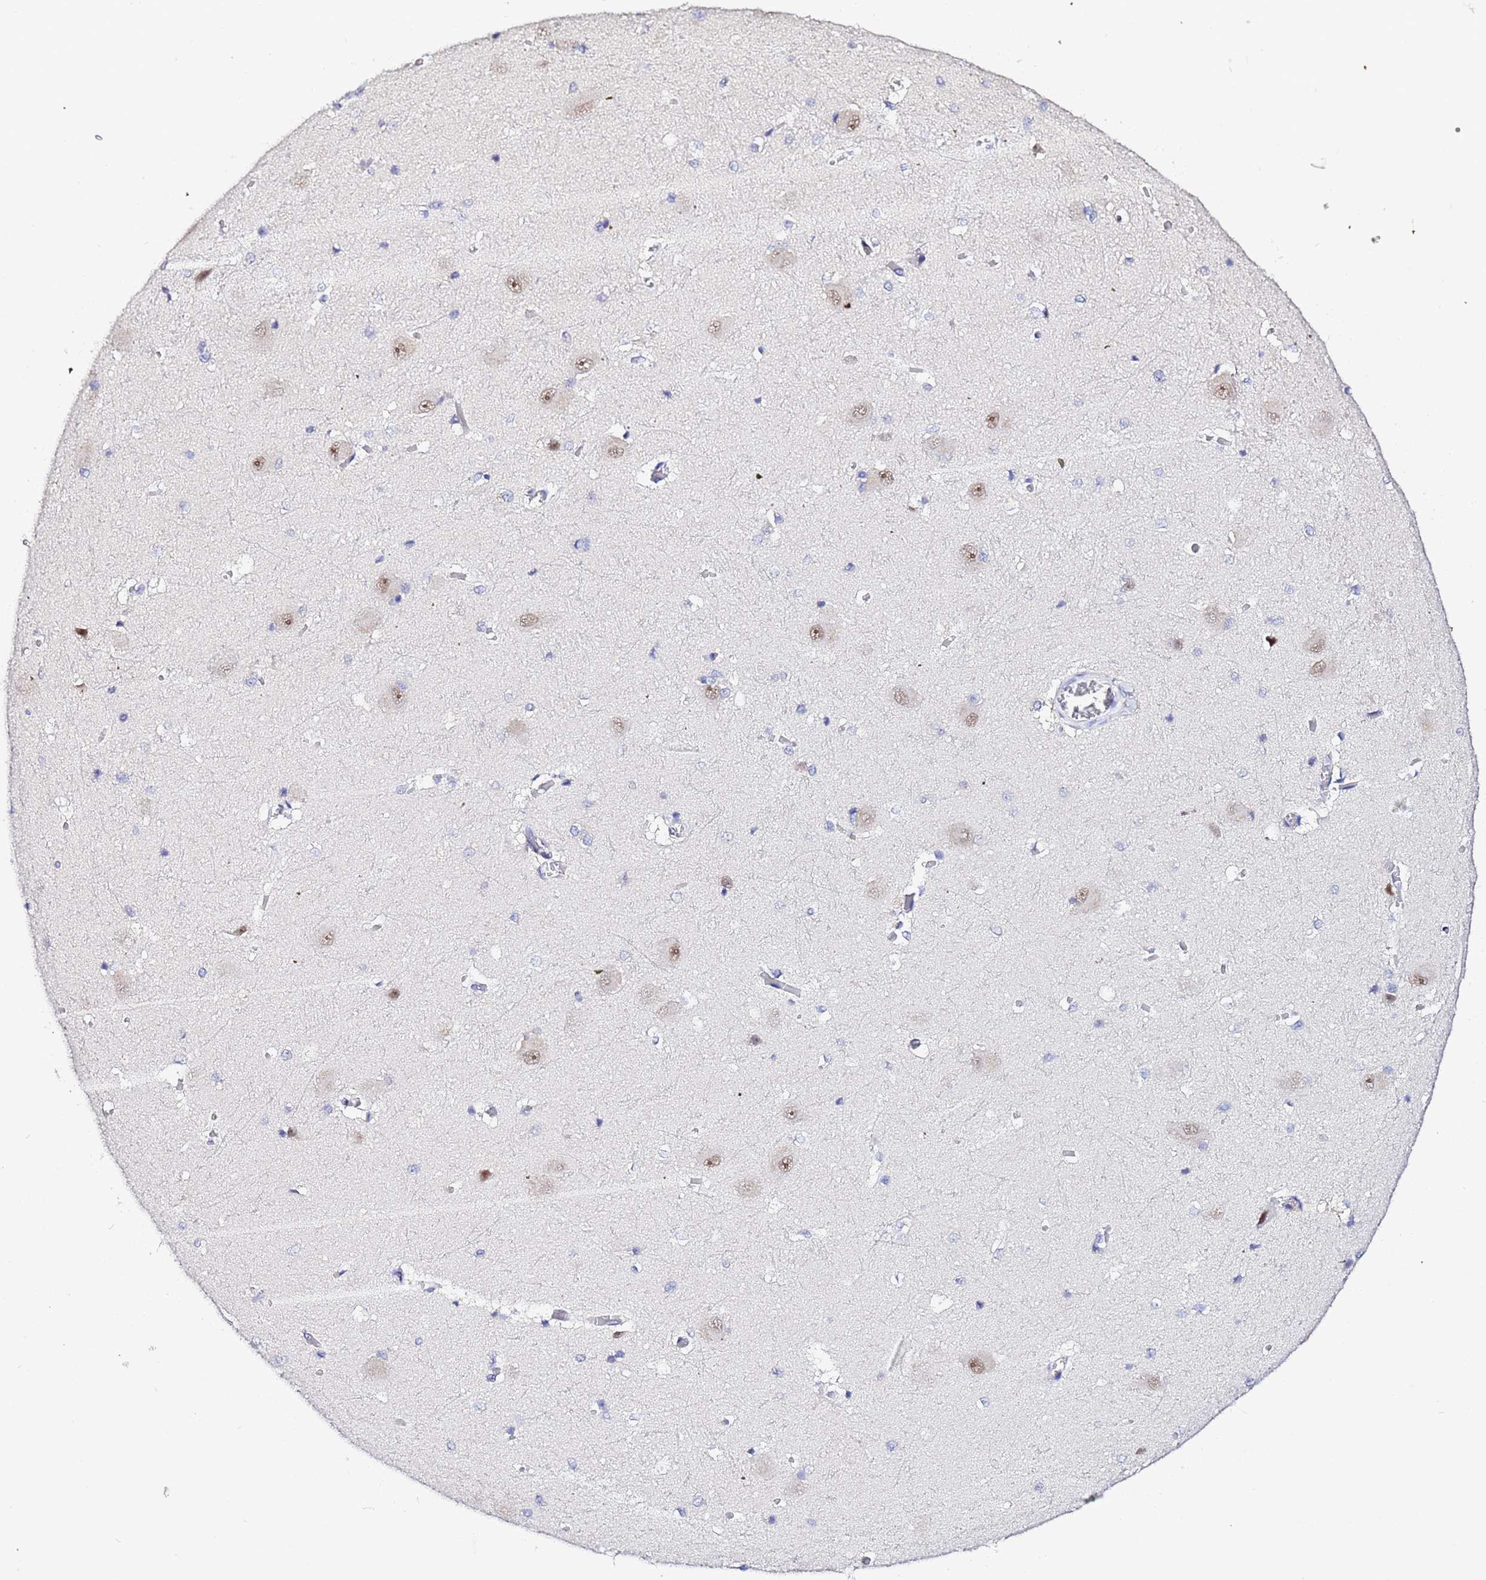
{"staining": {"intensity": "negative", "quantity": "none", "location": "none"}, "tissue": "caudate", "cell_type": "Glial cells", "image_type": "normal", "snomed": [{"axis": "morphology", "description": "Normal tissue, NOS"}, {"axis": "topography", "description": "Lateral ventricle wall"}], "caption": "This is a image of immunohistochemistry (IHC) staining of benign caudate, which shows no expression in glial cells.", "gene": "ACTL6B", "patient": {"sex": "male", "age": 37}}